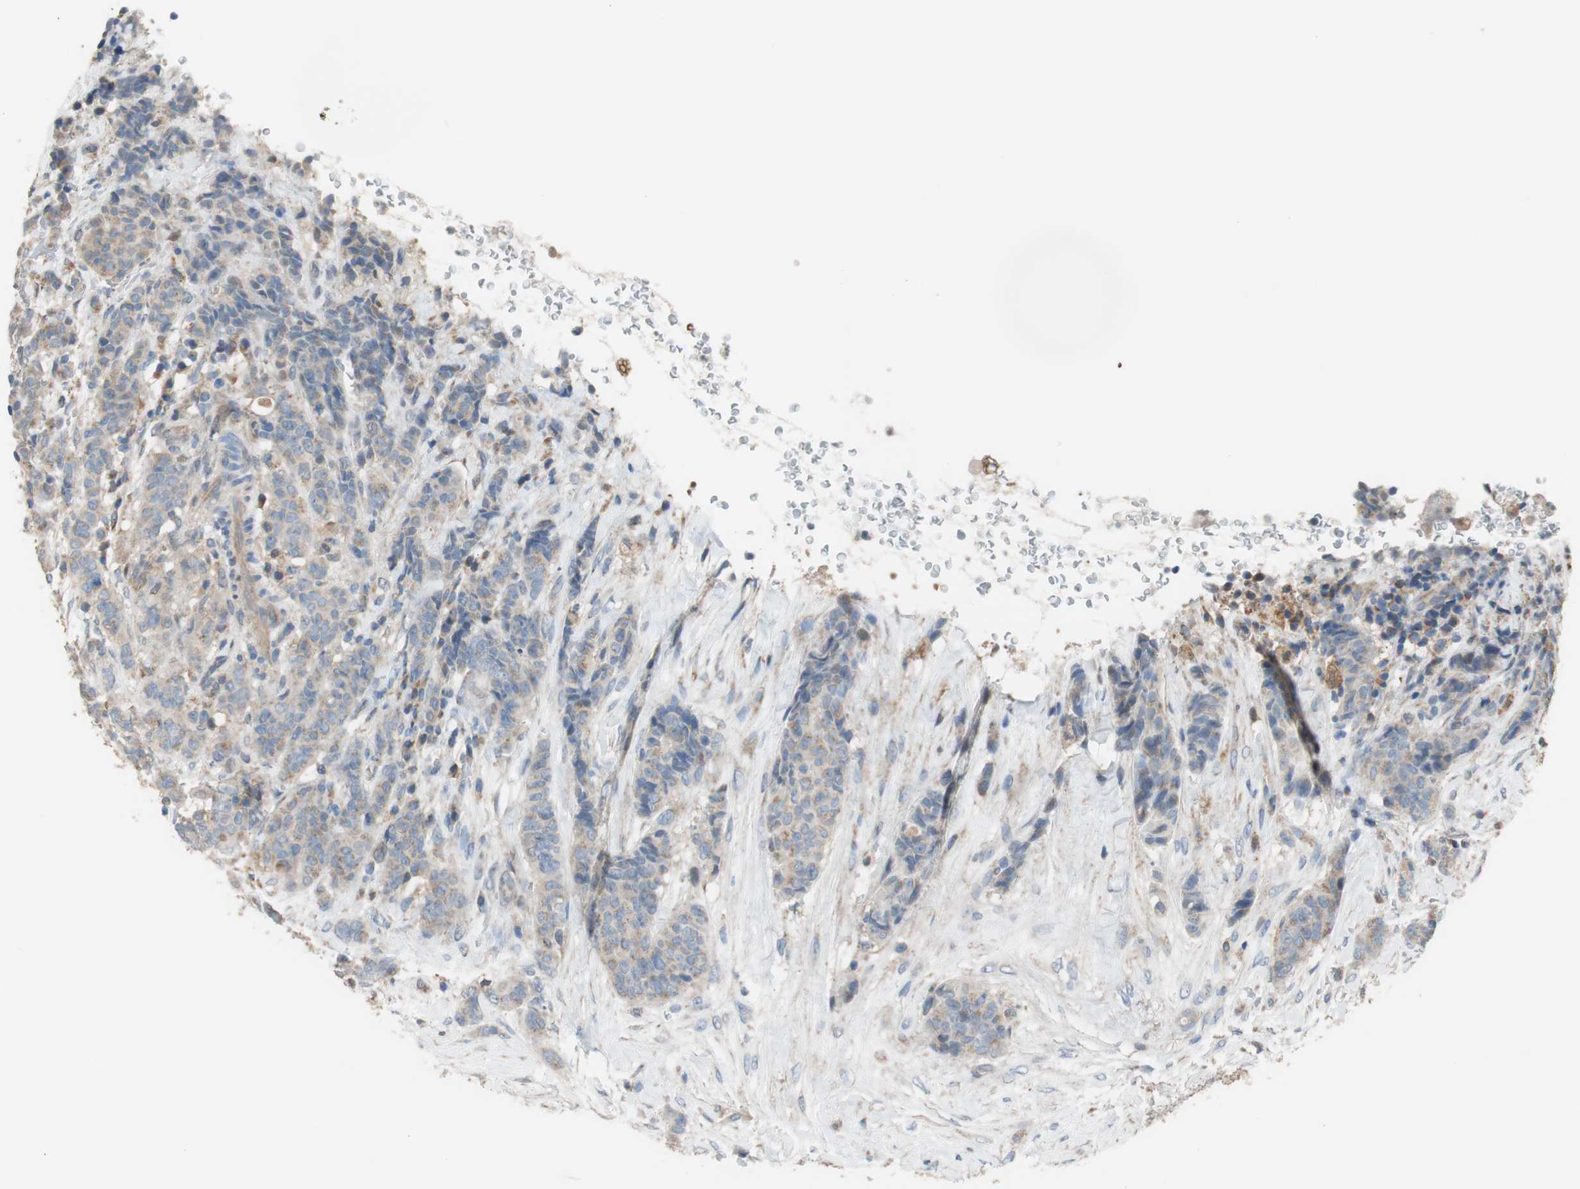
{"staining": {"intensity": "moderate", "quantity": ">75%", "location": "cytoplasmic/membranous"}, "tissue": "breast cancer", "cell_type": "Tumor cells", "image_type": "cancer", "snomed": [{"axis": "morphology", "description": "Duct carcinoma"}, {"axis": "topography", "description": "Breast"}], "caption": "Intraductal carcinoma (breast) stained for a protein (brown) demonstrates moderate cytoplasmic/membranous positive expression in about >75% of tumor cells.", "gene": "ALDH1A2", "patient": {"sex": "female", "age": 40}}